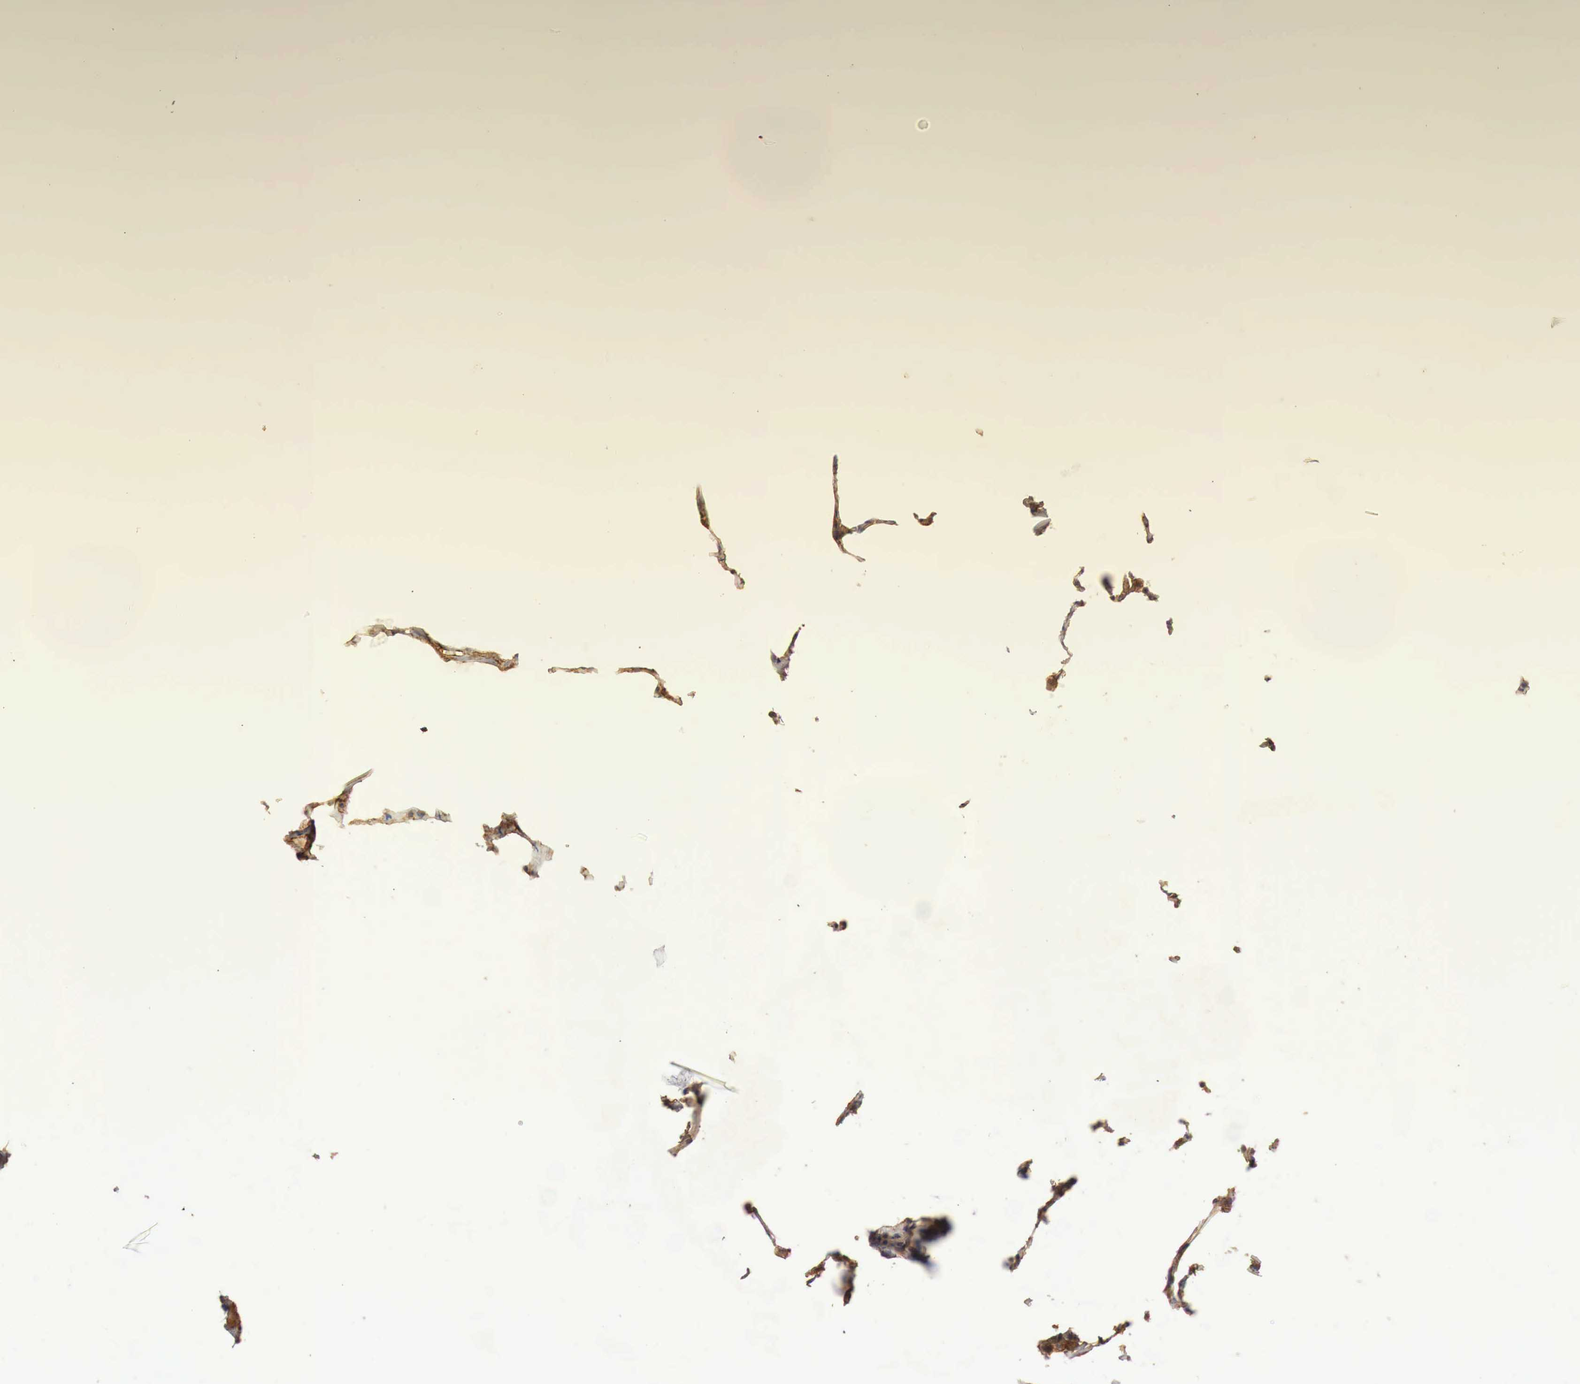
{"staining": {"intensity": "moderate", "quantity": ">75%", "location": "cytoplasmic/membranous"}, "tissue": "lung", "cell_type": "Alveolar cells", "image_type": "normal", "snomed": [{"axis": "morphology", "description": "Normal tissue, NOS"}, {"axis": "topography", "description": "Lung"}], "caption": "High-magnification brightfield microscopy of benign lung stained with DAB (3,3'-diaminobenzidine) (brown) and counterstained with hematoxylin (blue). alveolar cells exhibit moderate cytoplasmic/membranous expression is identified in about>75% of cells.", "gene": "ARMCX4", "patient": {"sex": "female", "age": 75}}